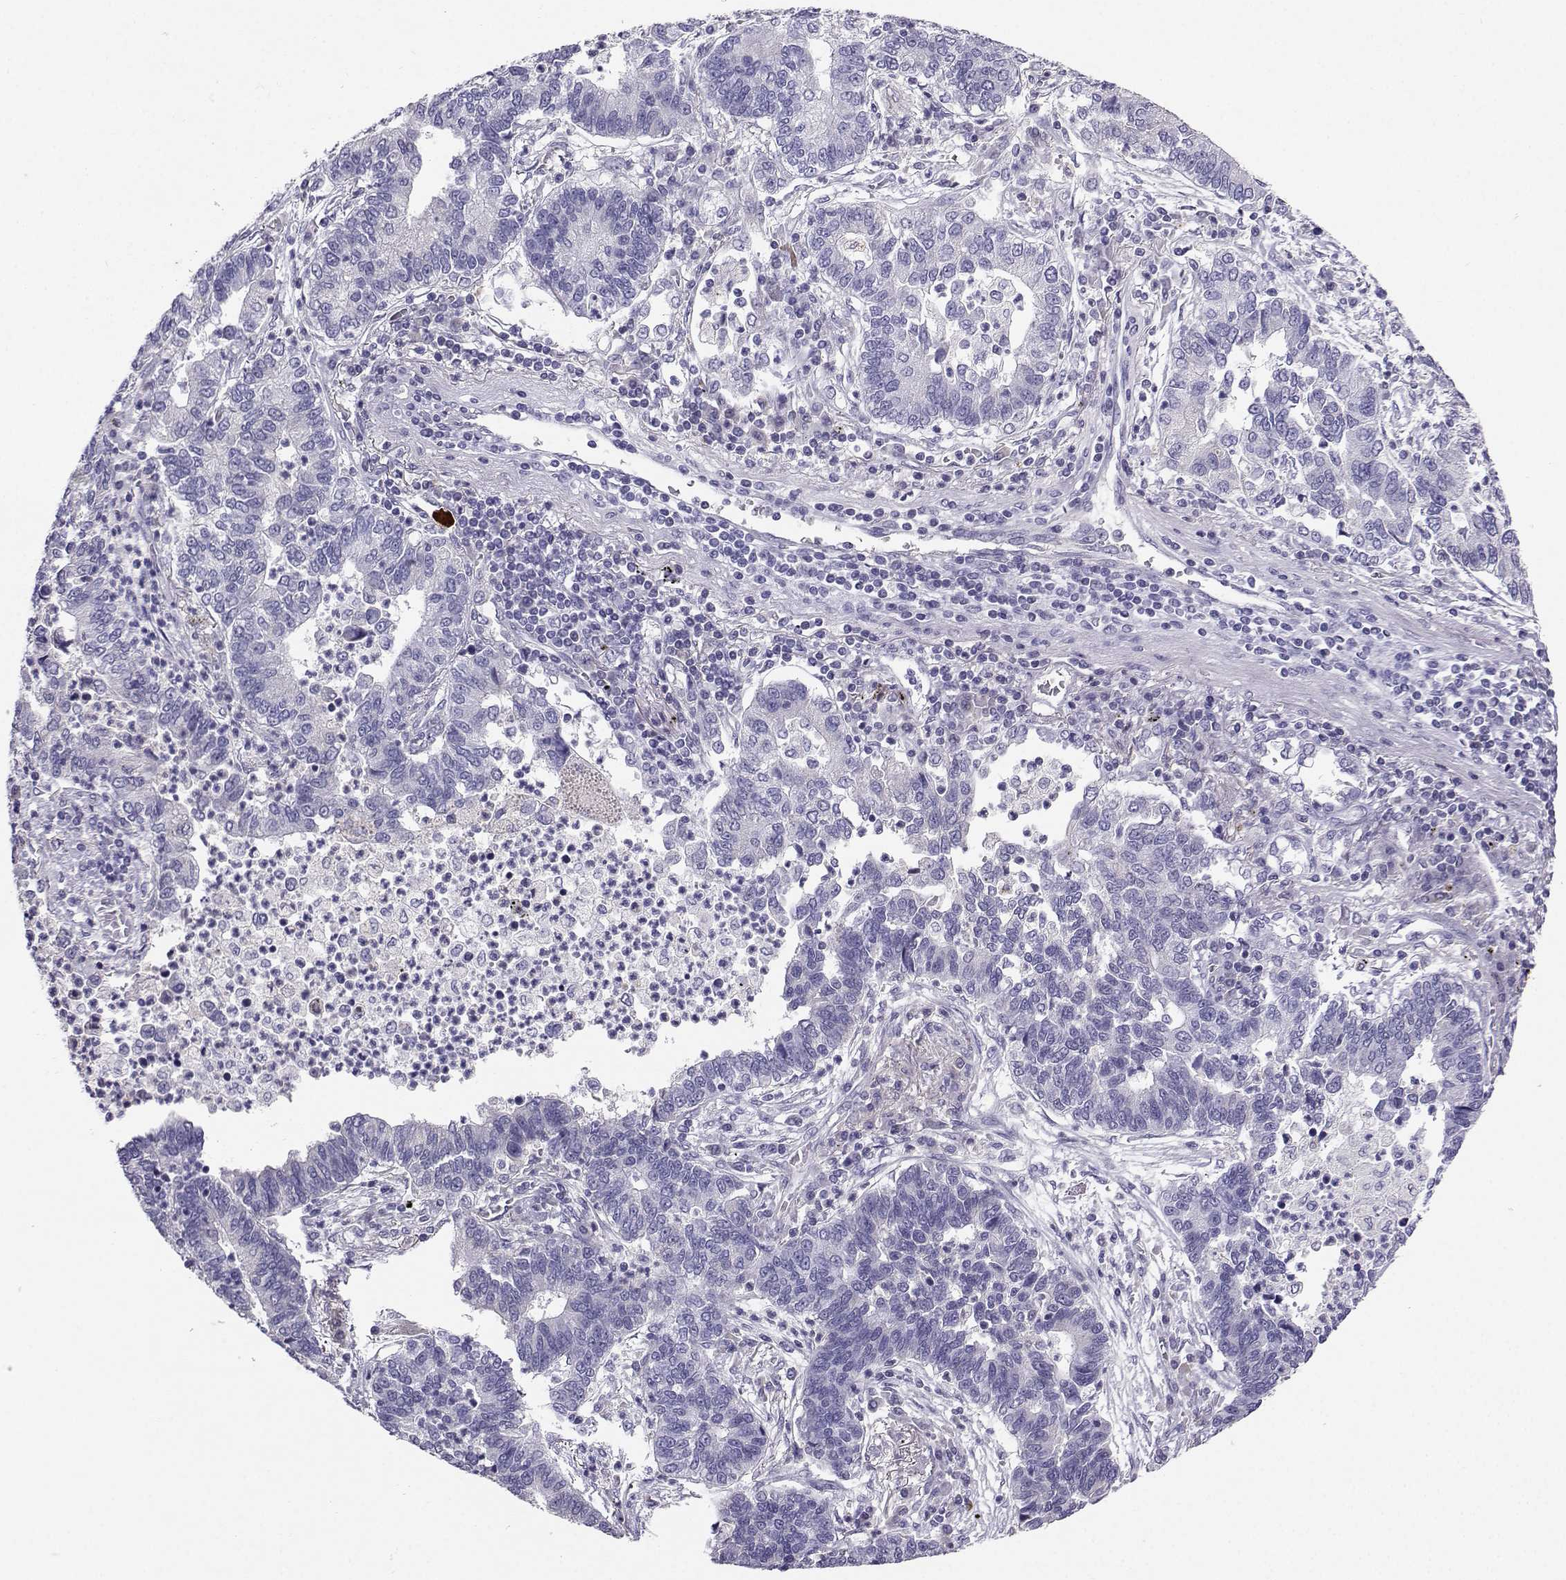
{"staining": {"intensity": "negative", "quantity": "none", "location": "none"}, "tissue": "lung cancer", "cell_type": "Tumor cells", "image_type": "cancer", "snomed": [{"axis": "morphology", "description": "Adenocarcinoma, NOS"}, {"axis": "topography", "description": "Lung"}], "caption": "IHC histopathology image of lung cancer stained for a protein (brown), which shows no positivity in tumor cells. (DAB immunohistochemistry (IHC) with hematoxylin counter stain).", "gene": "GRIK4", "patient": {"sex": "female", "age": 57}}